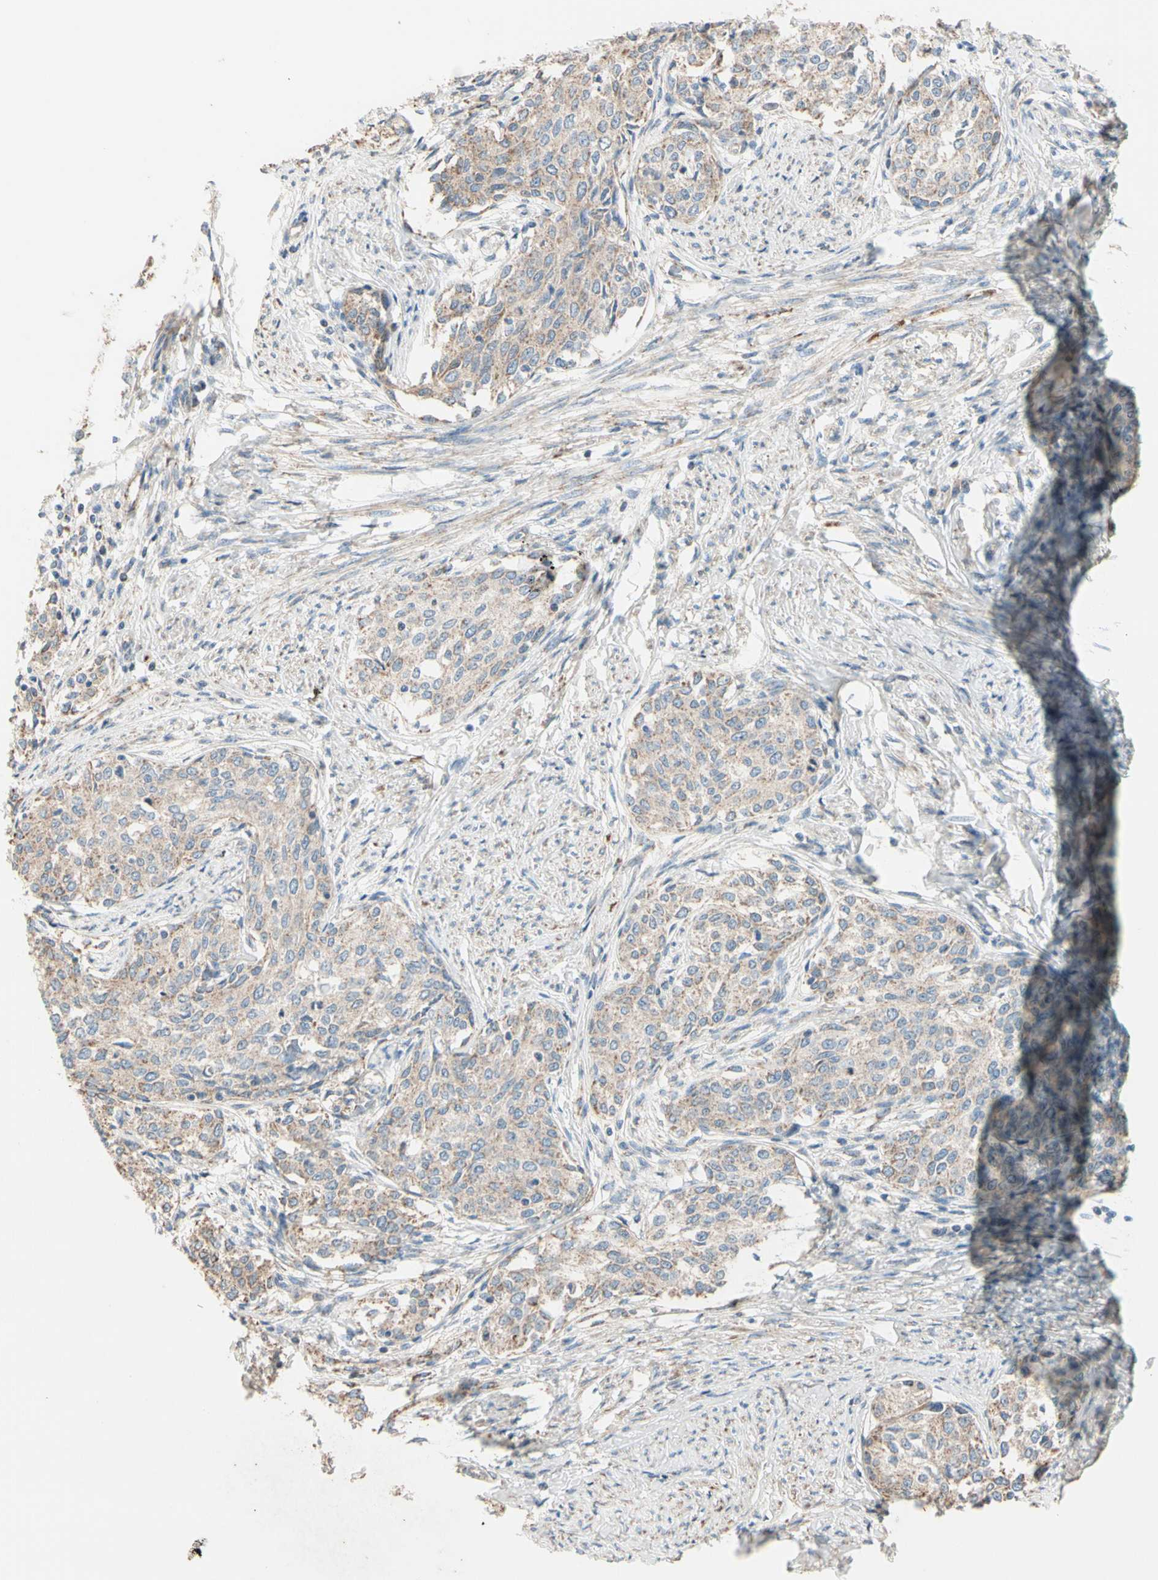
{"staining": {"intensity": "weak", "quantity": ">75%", "location": "cytoplasmic/membranous"}, "tissue": "cervical cancer", "cell_type": "Tumor cells", "image_type": "cancer", "snomed": [{"axis": "morphology", "description": "Squamous cell carcinoma, NOS"}, {"axis": "morphology", "description": "Adenocarcinoma, NOS"}, {"axis": "topography", "description": "Cervix"}], "caption": "A brown stain labels weak cytoplasmic/membranous expression of a protein in cervical cancer (adenocarcinoma) tumor cells.", "gene": "EPHA3", "patient": {"sex": "female", "age": 52}}